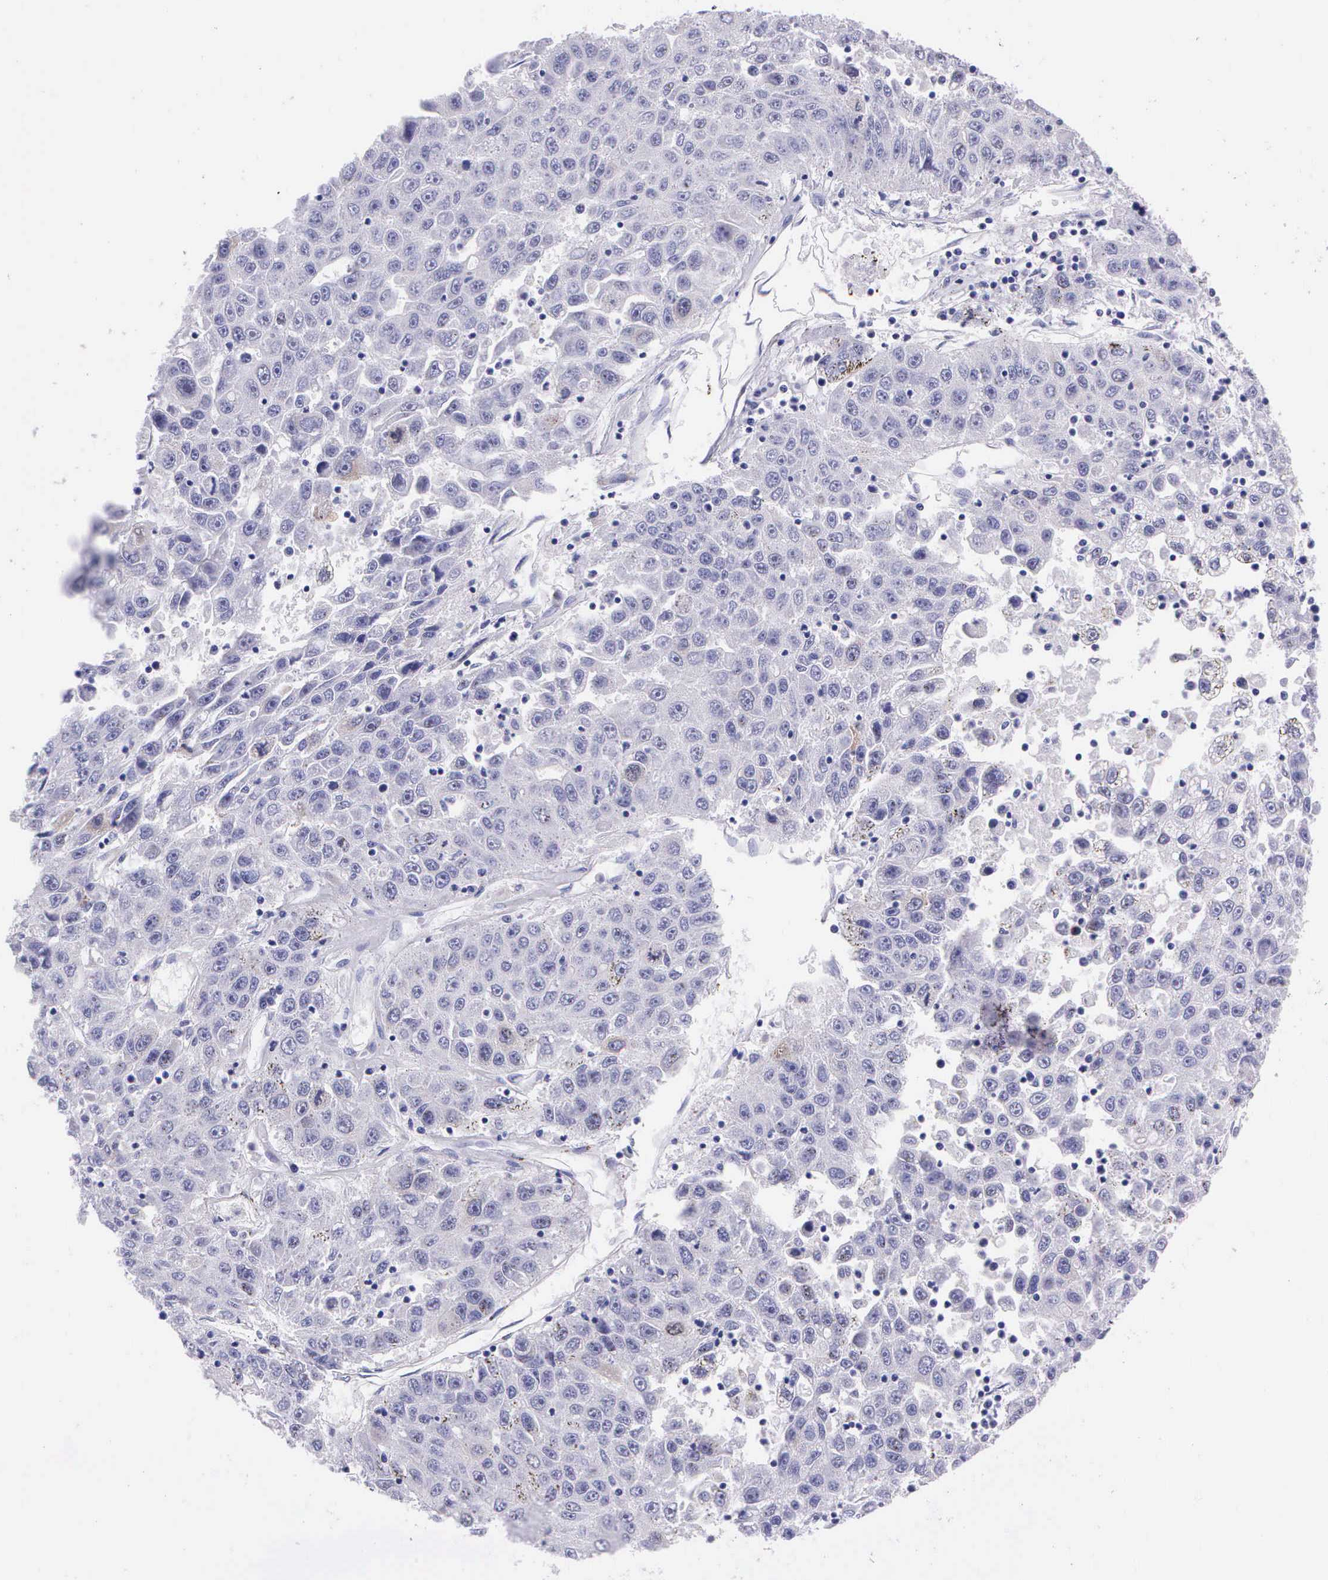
{"staining": {"intensity": "weak", "quantity": "<25%", "location": "cytoplasmic/membranous"}, "tissue": "liver cancer", "cell_type": "Tumor cells", "image_type": "cancer", "snomed": [{"axis": "morphology", "description": "Carcinoma, Hepatocellular, NOS"}, {"axis": "topography", "description": "Liver"}], "caption": "Immunohistochemical staining of human liver cancer displays no significant positivity in tumor cells.", "gene": "CCNB1", "patient": {"sex": "male", "age": 49}}